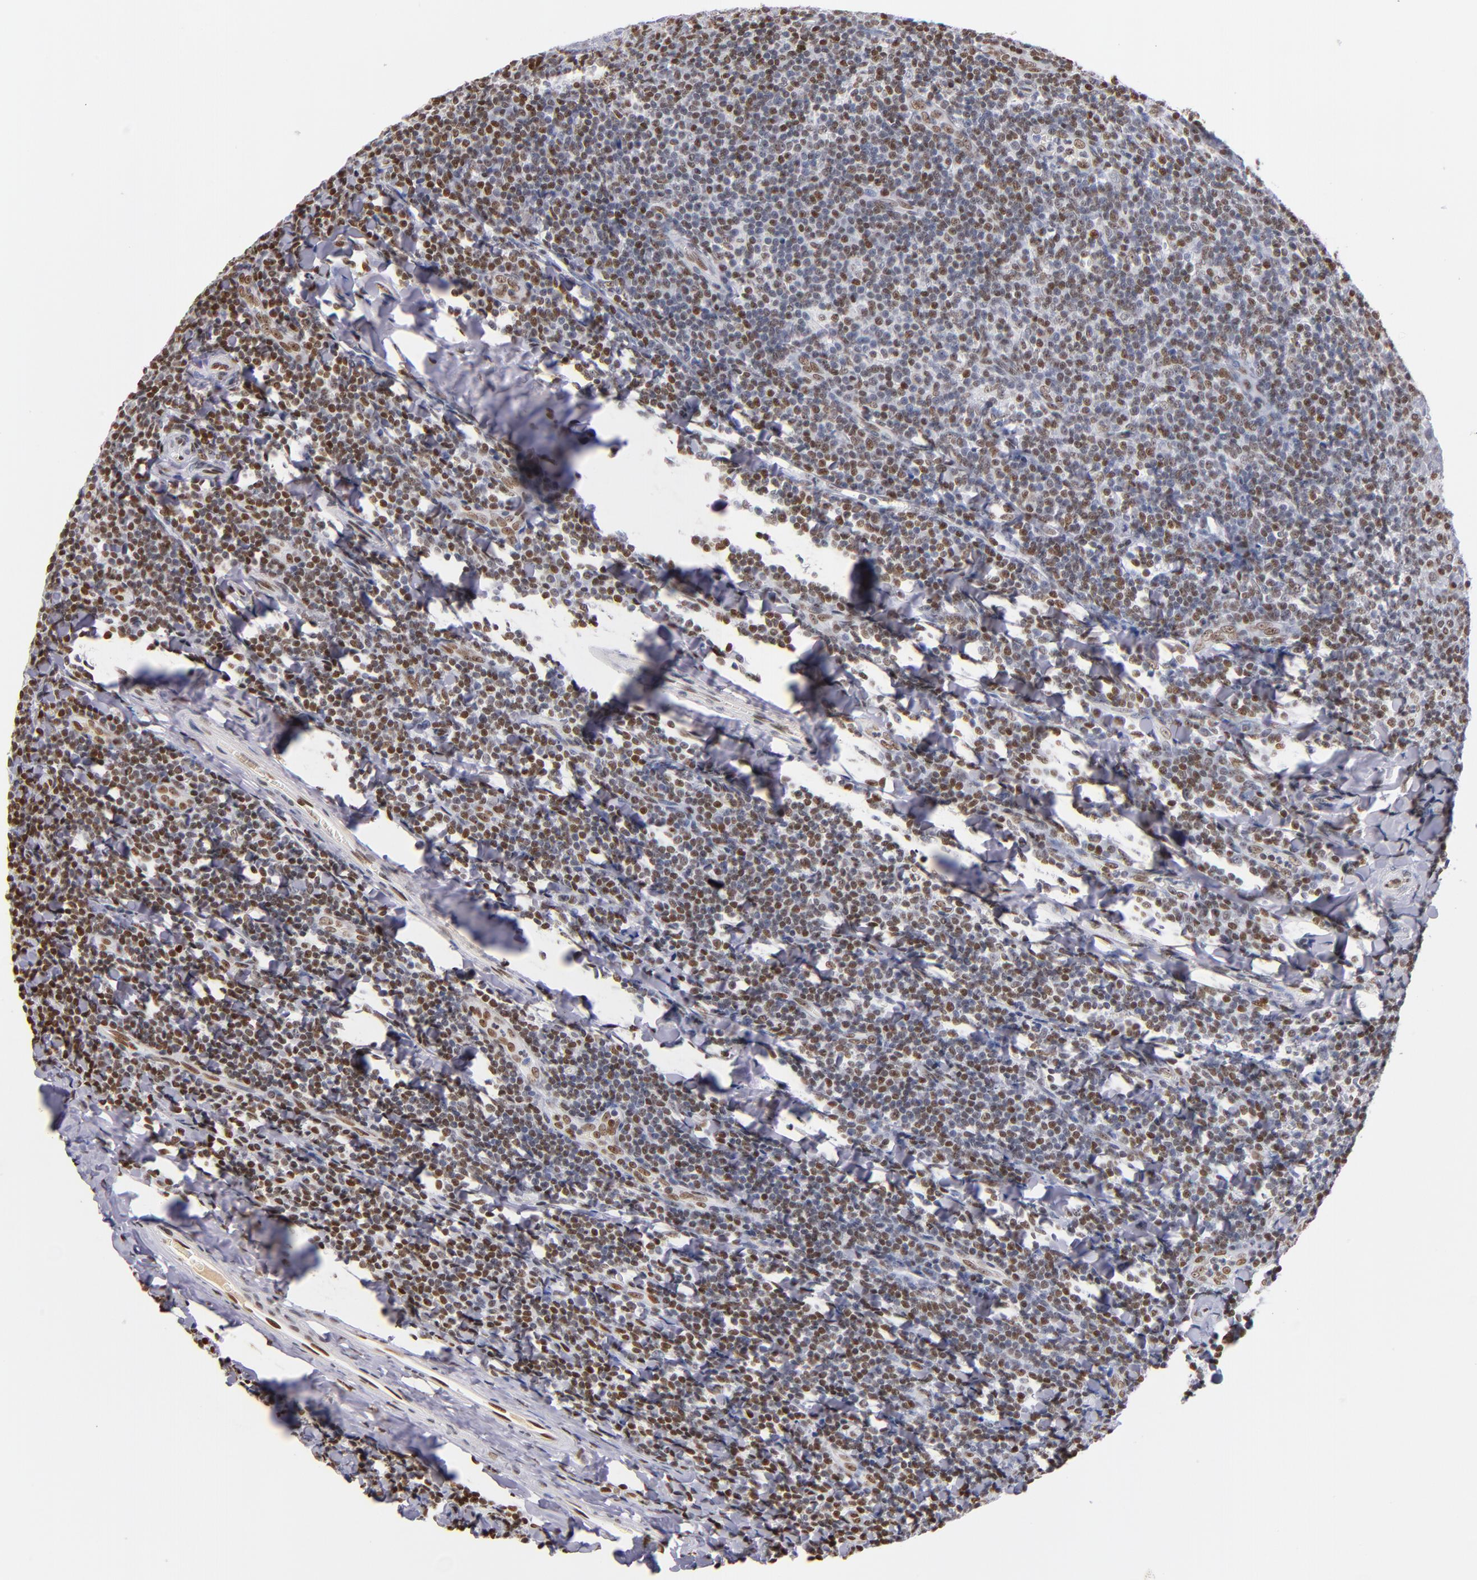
{"staining": {"intensity": "weak", "quantity": "25%-75%", "location": "nuclear"}, "tissue": "tonsil", "cell_type": "Germinal center cells", "image_type": "normal", "snomed": [{"axis": "morphology", "description": "Normal tissue, NOS"}, {"axis": "topography", "description": "Tonsil"}], "caption": "Tonsil stained with a brown dye demonstrates weak nuclear positive expression in approximately 25%-75% of germinal center cells.", "gene": "IFI16", "patient": {"sex": "male", "age": 31}}